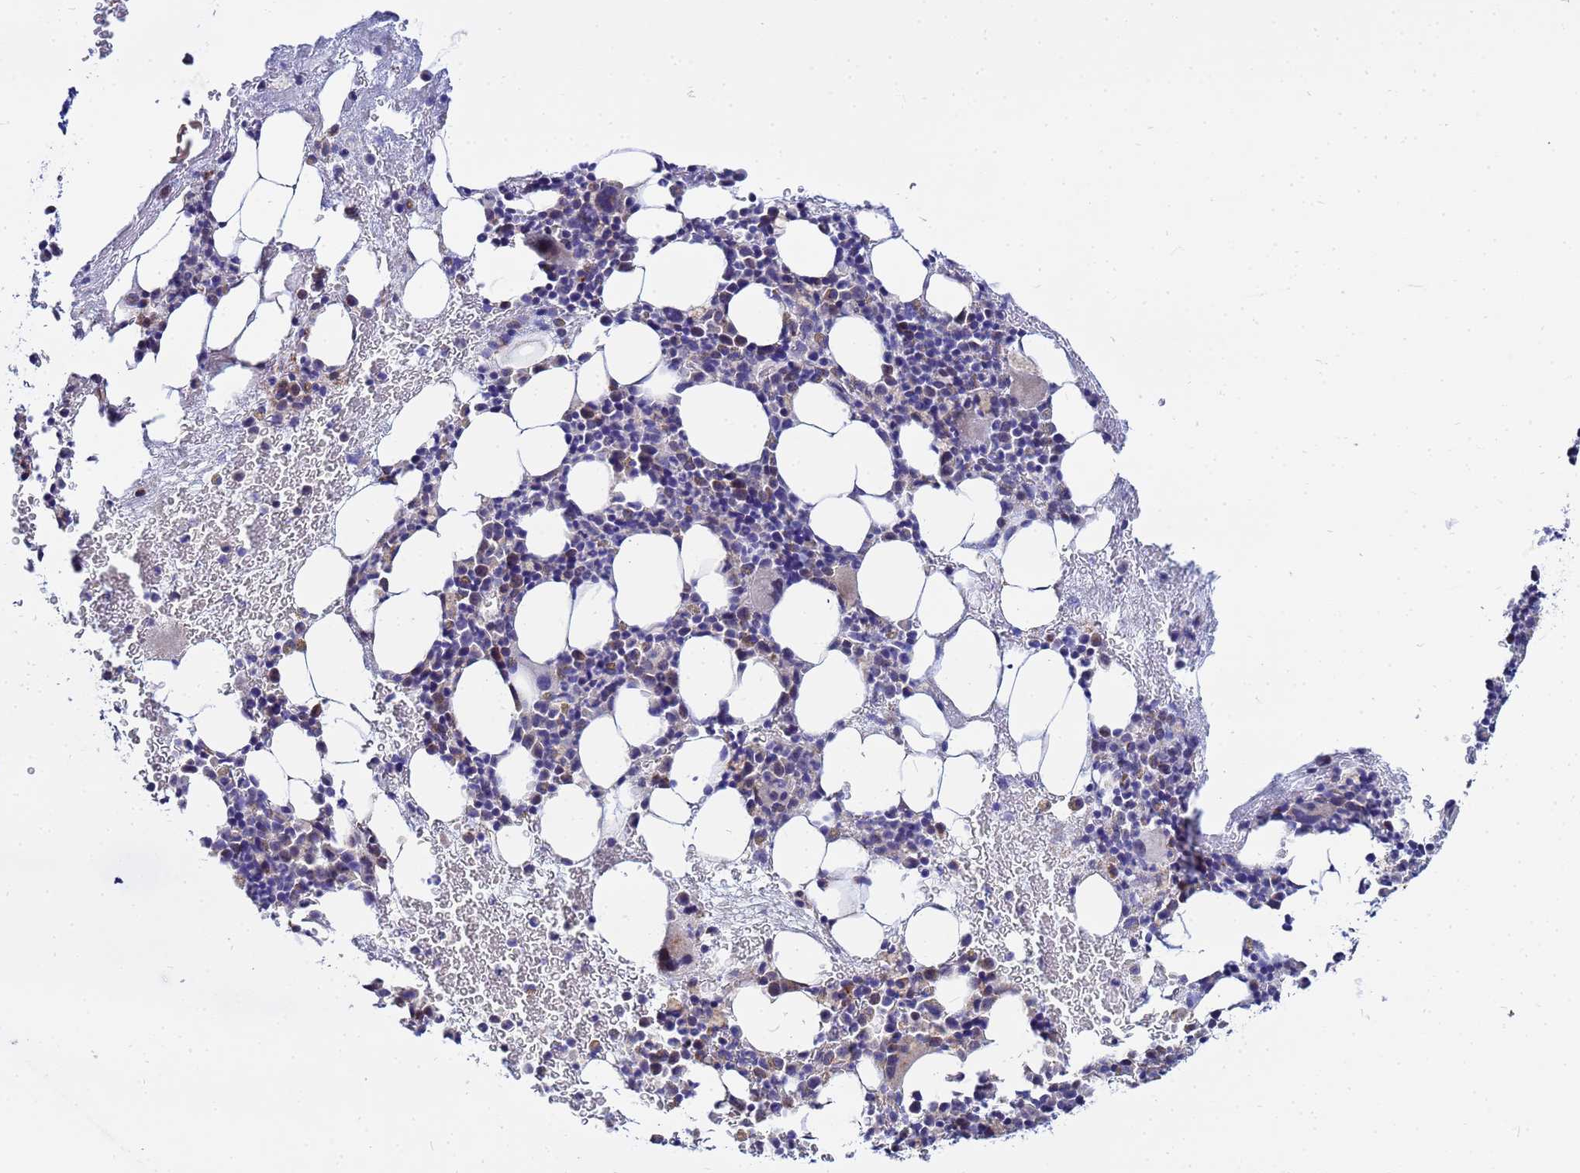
{"staining": {"intensity": "negative", "quantity": "none", "location": "none"}, "tissue": "bone marrow", "cell_type": "Hematopoietic cells", "image_type": "normal", "snomed": [{"axis": "morphology", "description": "Normal tissue, NOS"}, {"axis": "topography", "description": "Bone marrow"}], "caption": "High magnification brightfield microscopy of unremarkable bone marrow stained with DAB (brown) and counterstained with hematoxylin (blue): hematopoietic cells show no significant positivity. (DAB immunohistochemistry (IHC) with hematoxylin counter stain).", "gene": "FAHD2A", "patient": {"sex": "female", "age": 37}}